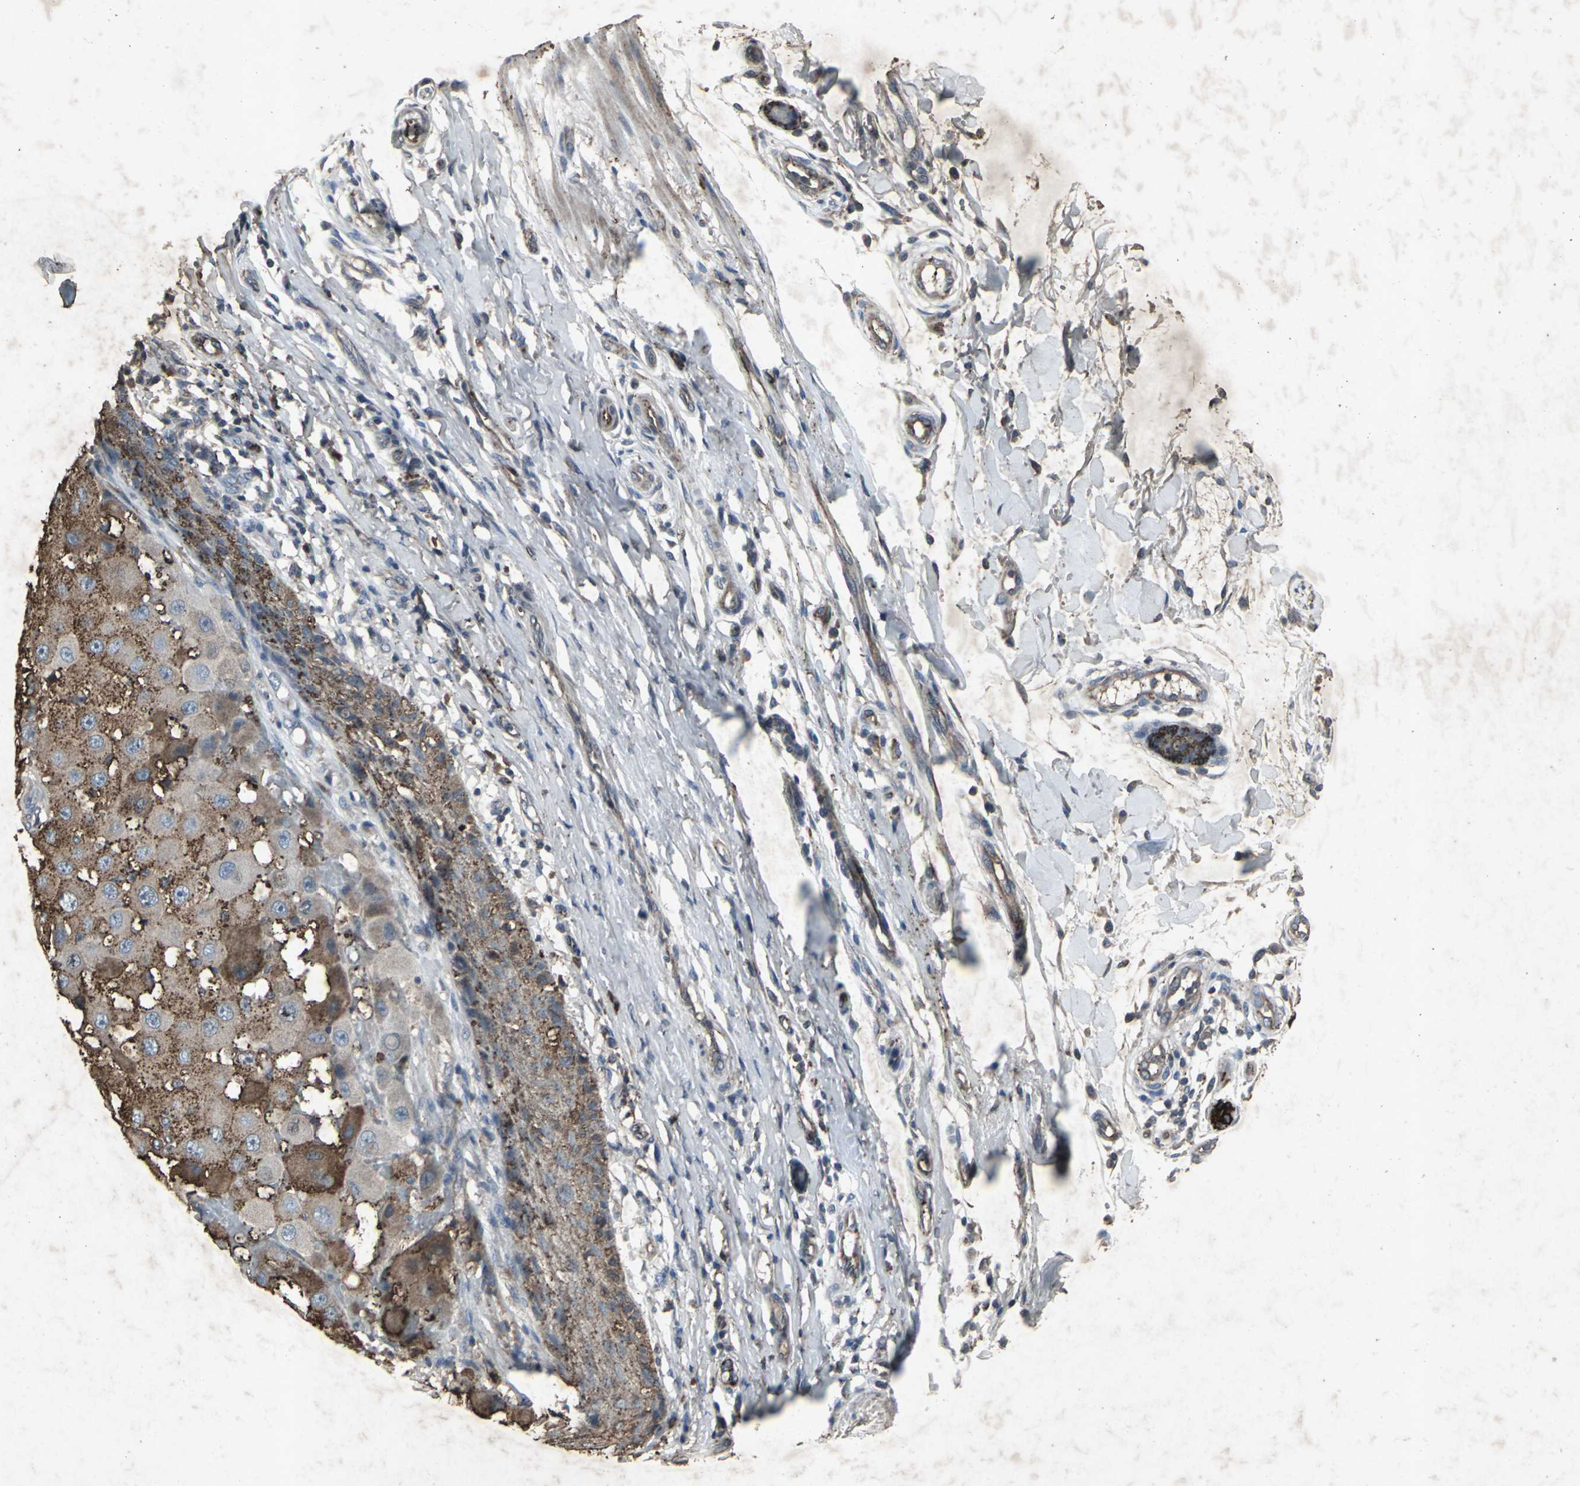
{"staining": {"intensity": "strong", "quantity": ">75%", "location": "cytoplasmic/membranous"}, "tissue": "melanoma", "cell_type": "Tumor cells", "image_type": "cancer", "snomed": [{"axis": "morphology", "description": "Malignant melanoma, NOS"}, {"axis": "topography", "description": "Skin"}], "caption": "Strong cytoplasmic/membranous positivity for a protein is appreciated in approximately >75% of tumor cells of melanoma using immunohistochemistry.", "gene": "CCR9", "patient": {"sex": "female", "age": 81}}